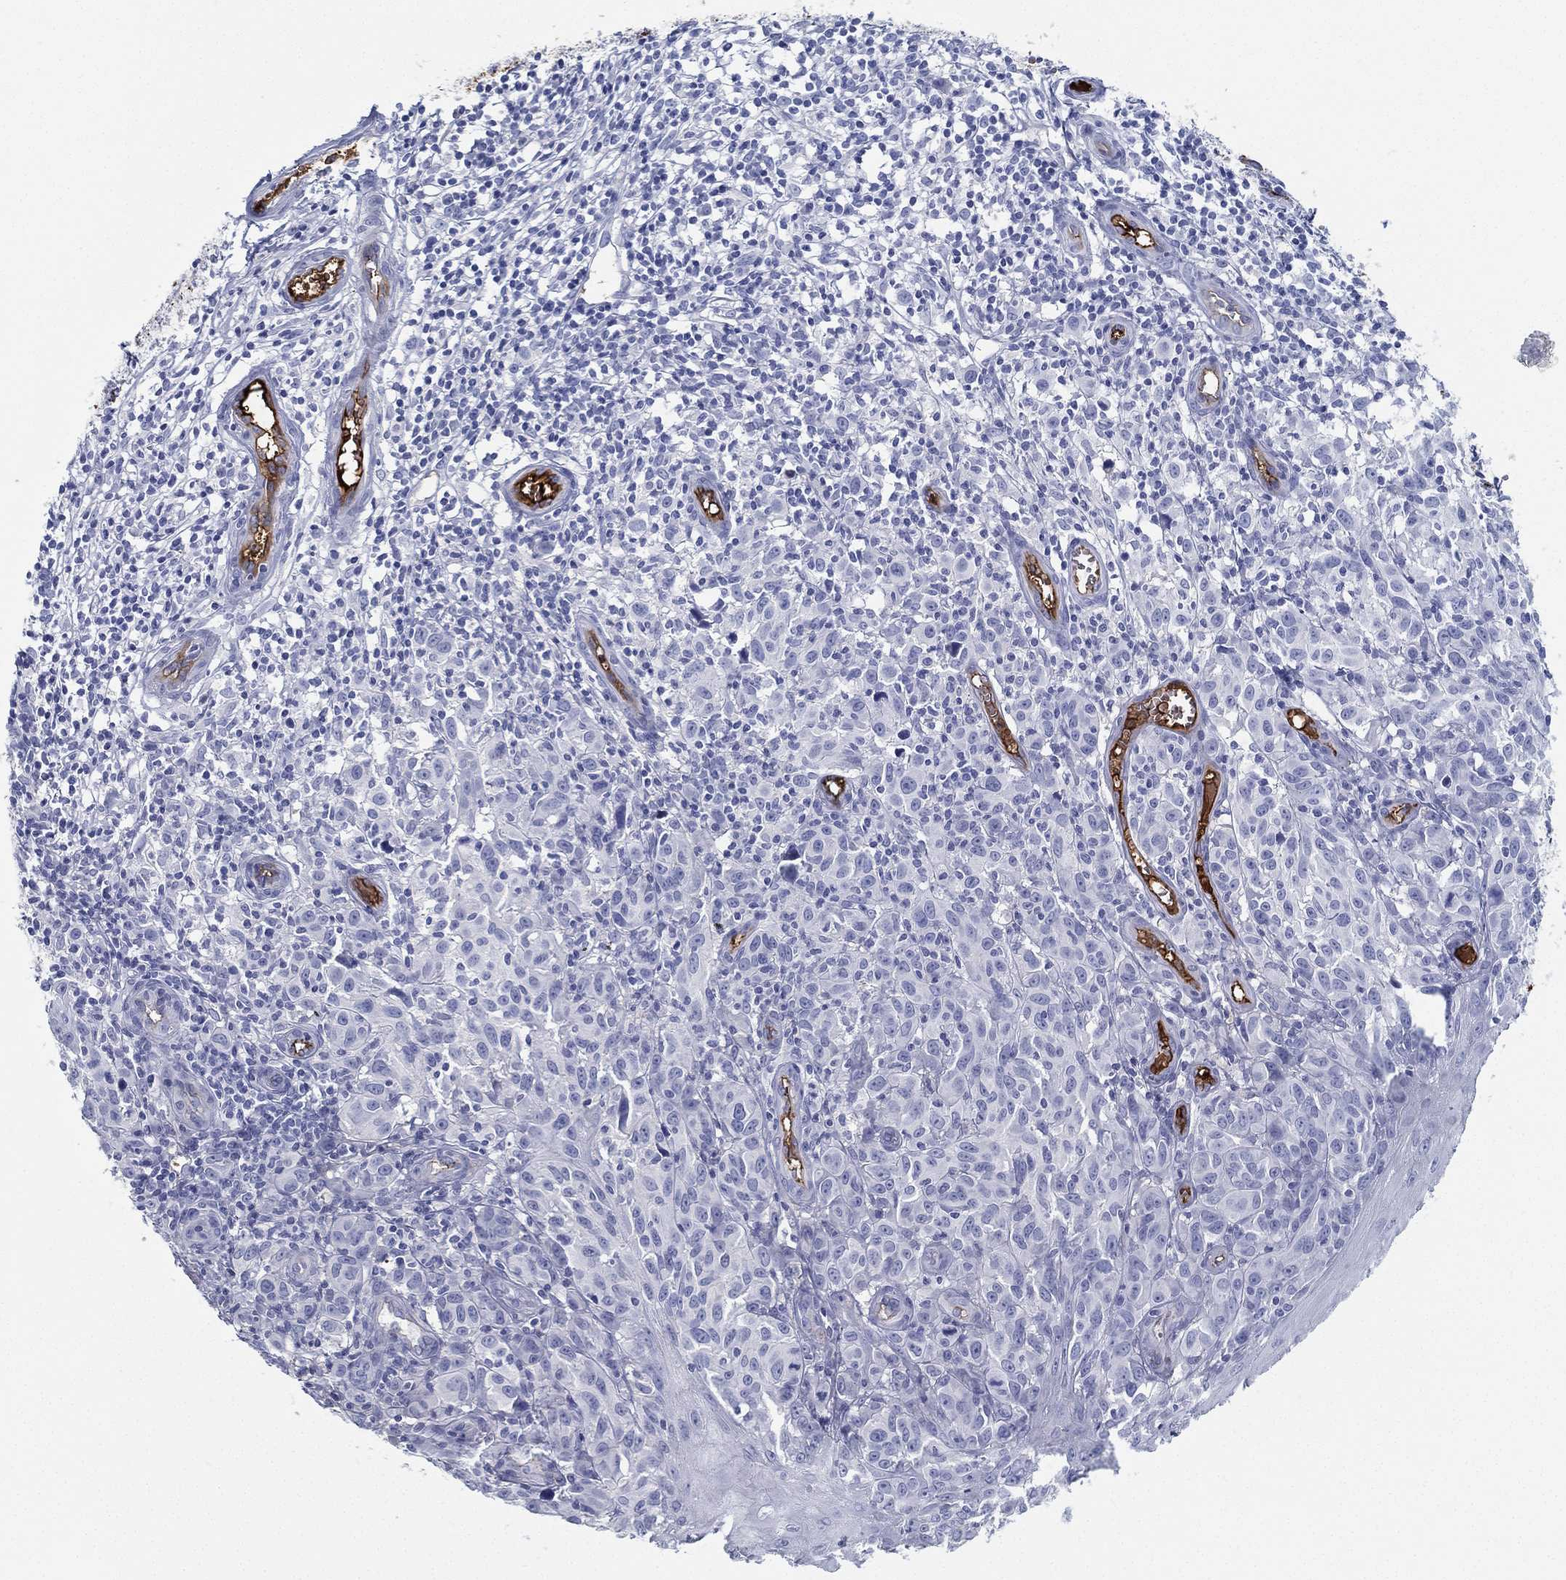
{"staining": {"intensity": "negative", "quantity": "none", "location": "none"}, "tissue": "melanoma", "cell_type": "Tumor cells", "image_type": "cancer", "snomed": [{"axis": "morphology", "description": "Malignant melanoma, NOS"}, {"axis": "topography", "description": "Skin"}], "caption": "A histopathology image of human melanoma is negative for staining in tumor cells.", "gene": "IFNB1", "patient": {"sex": "female", "age": 53}}